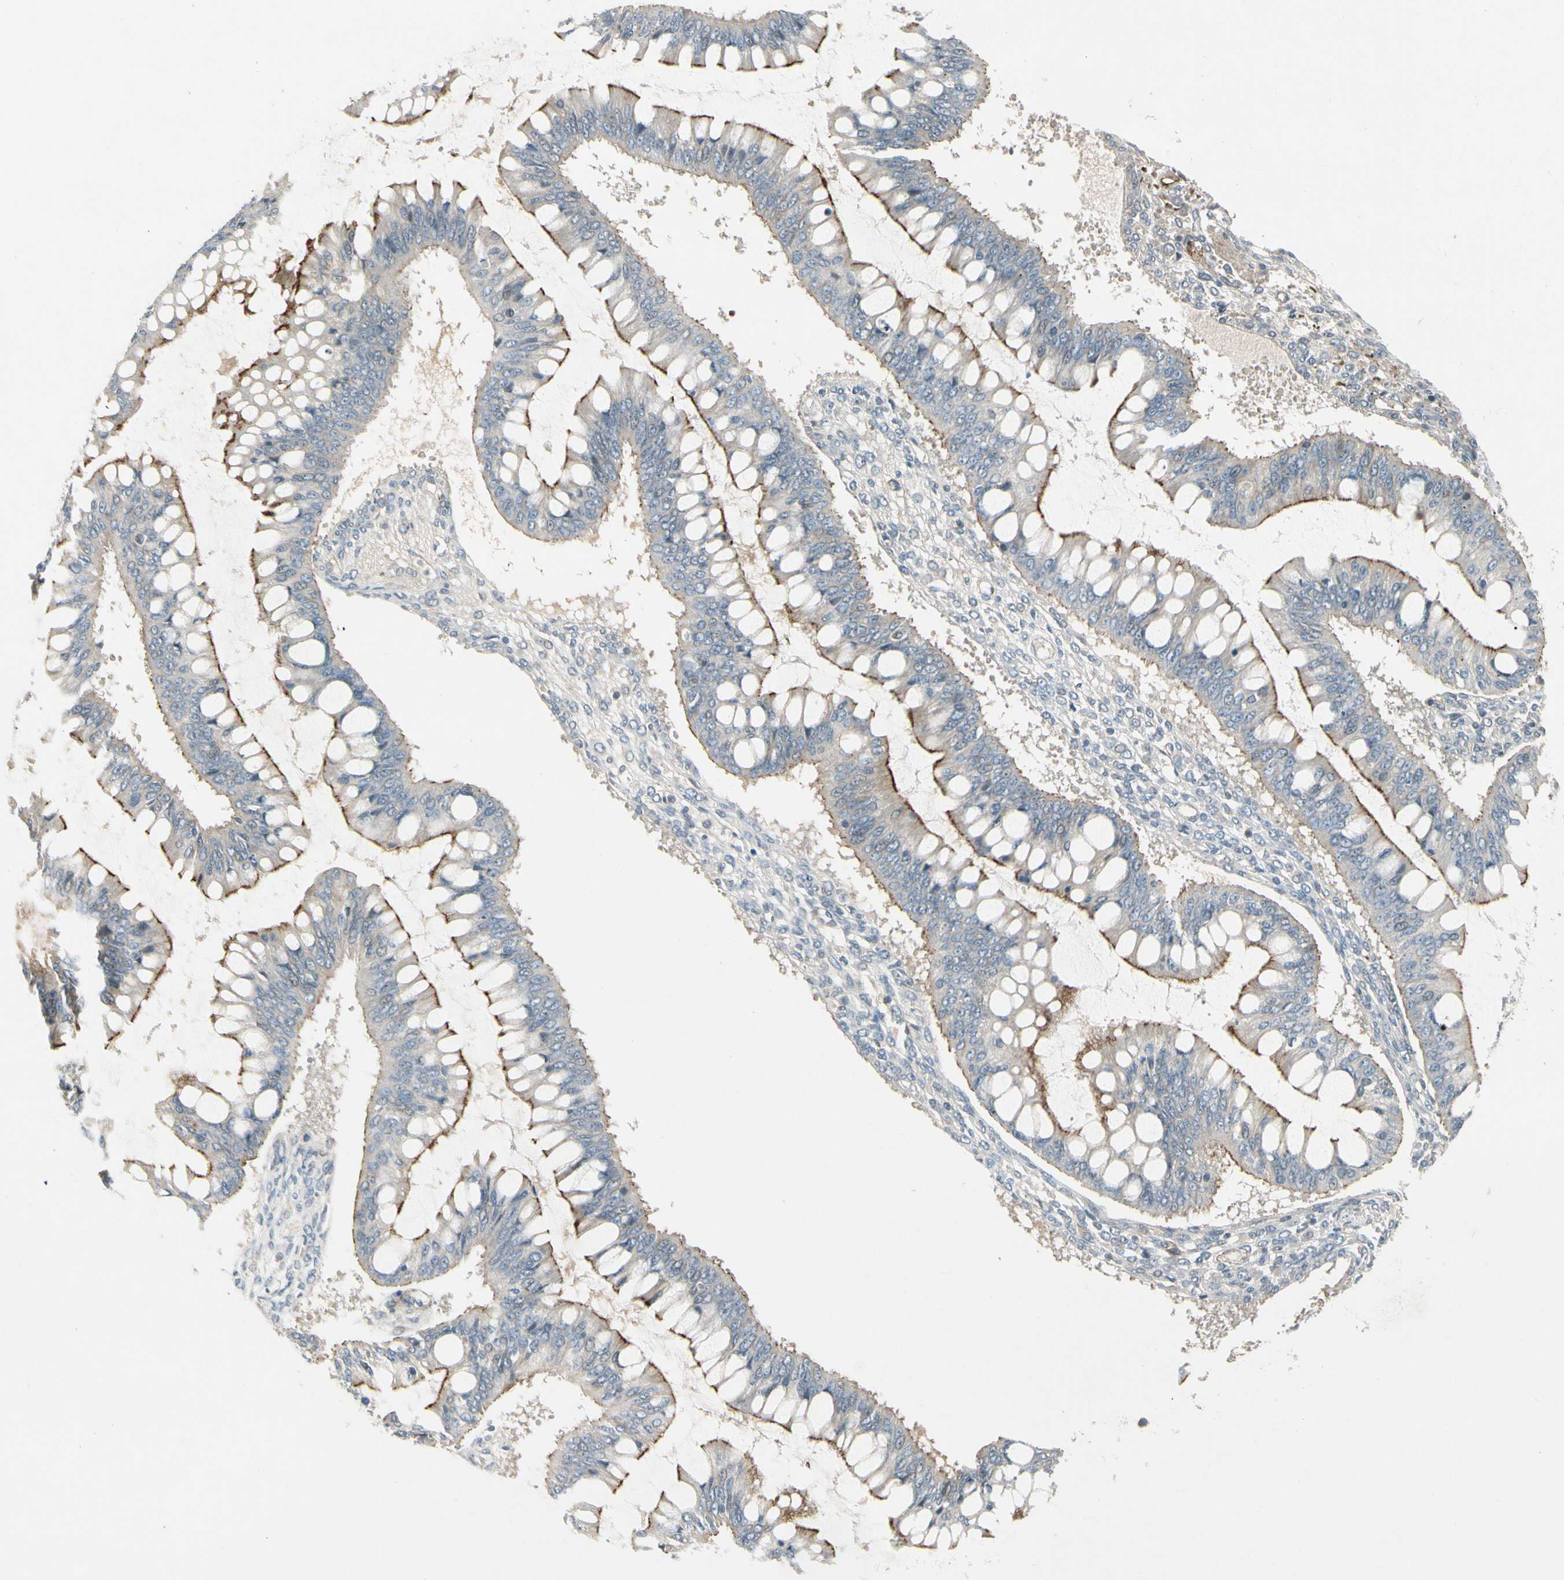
{"staining": {"intensity": "moderate", "quantity": "25%-75%", "location": "cytoplasmic/membranous"}, "tissue": "ovarian cancer", "cell_type": "Tumor cells", "image_type": "cancer", "snomed": [{"axis": "morphology", "description": "Cystadenocarcinoma, mucinous, NOS"}, {"axis": "topography", "description": "Ovary"}], "caption": "An immunohistochemistry photomicrograph of neoplastic tissue is shown. Protein staining in brown labels moderate cytoplasmic/membranous positivity in mucinous cystadenocarcinoma (ovarian) within tumor cells.", "gene": "PPP3CB", "patient": {"sex": "female", "age": 73}}